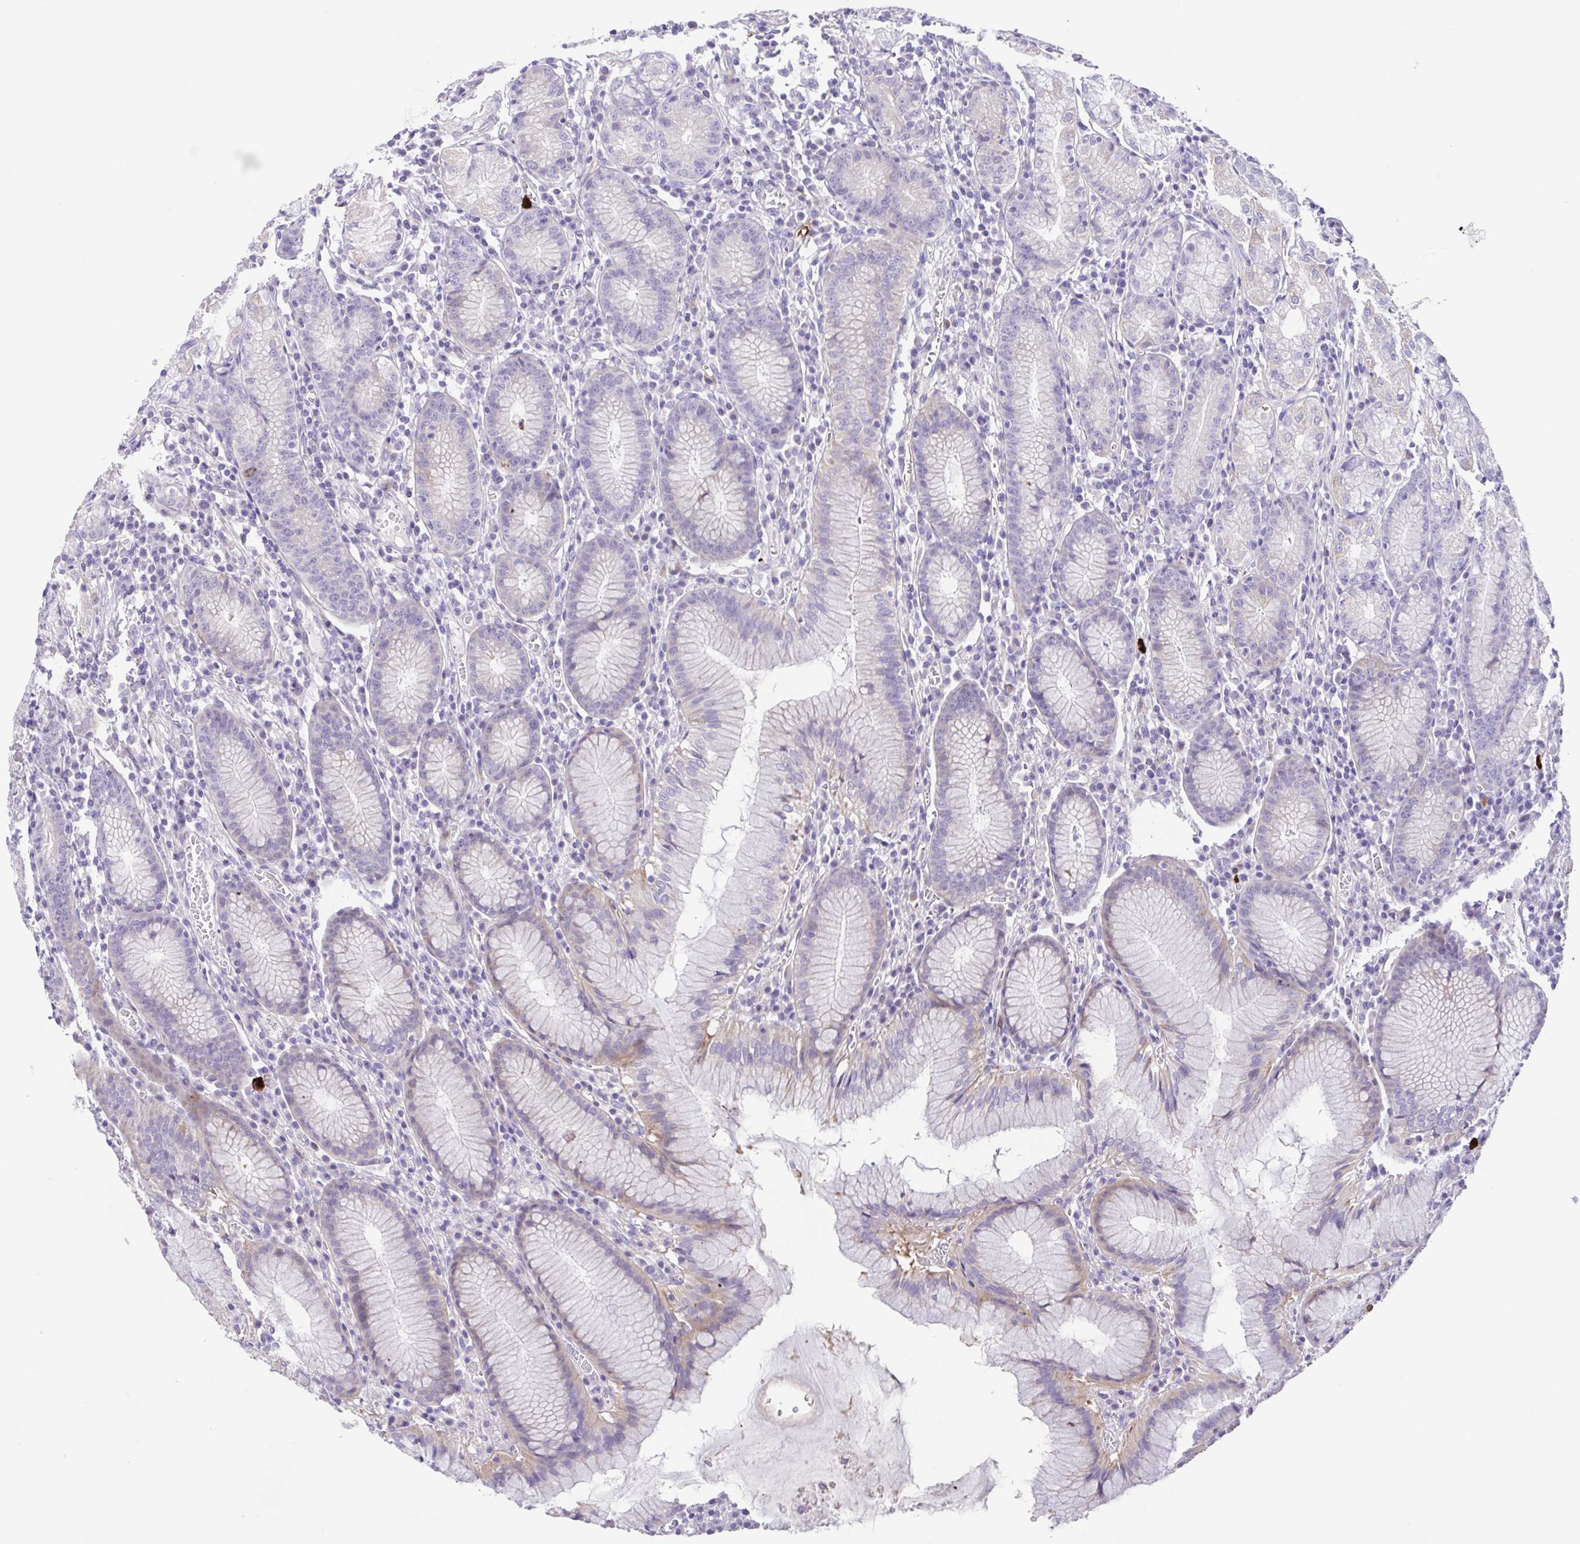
{"staining": {"intensity": "moderate", "quantity": "<25%", "location": "cytoplasmic/membranous"}, "tissue": "stomach", "cell_type": "Glandular cells", "image_type": "normal", "snomed": [{"axis": "morphology", "description": "Normal tissue, NOS"}, {"axis": "topography", "description": "Stomach"}], "caption": "An IHC photomicrograph of benign tissue is shown. Protein staining in brown shows moderate cytoplasmic/membranous positivity in stomach within glandular cells.", "gene": "DCLK2", "patient": {"sex": "male", "age": 55}}